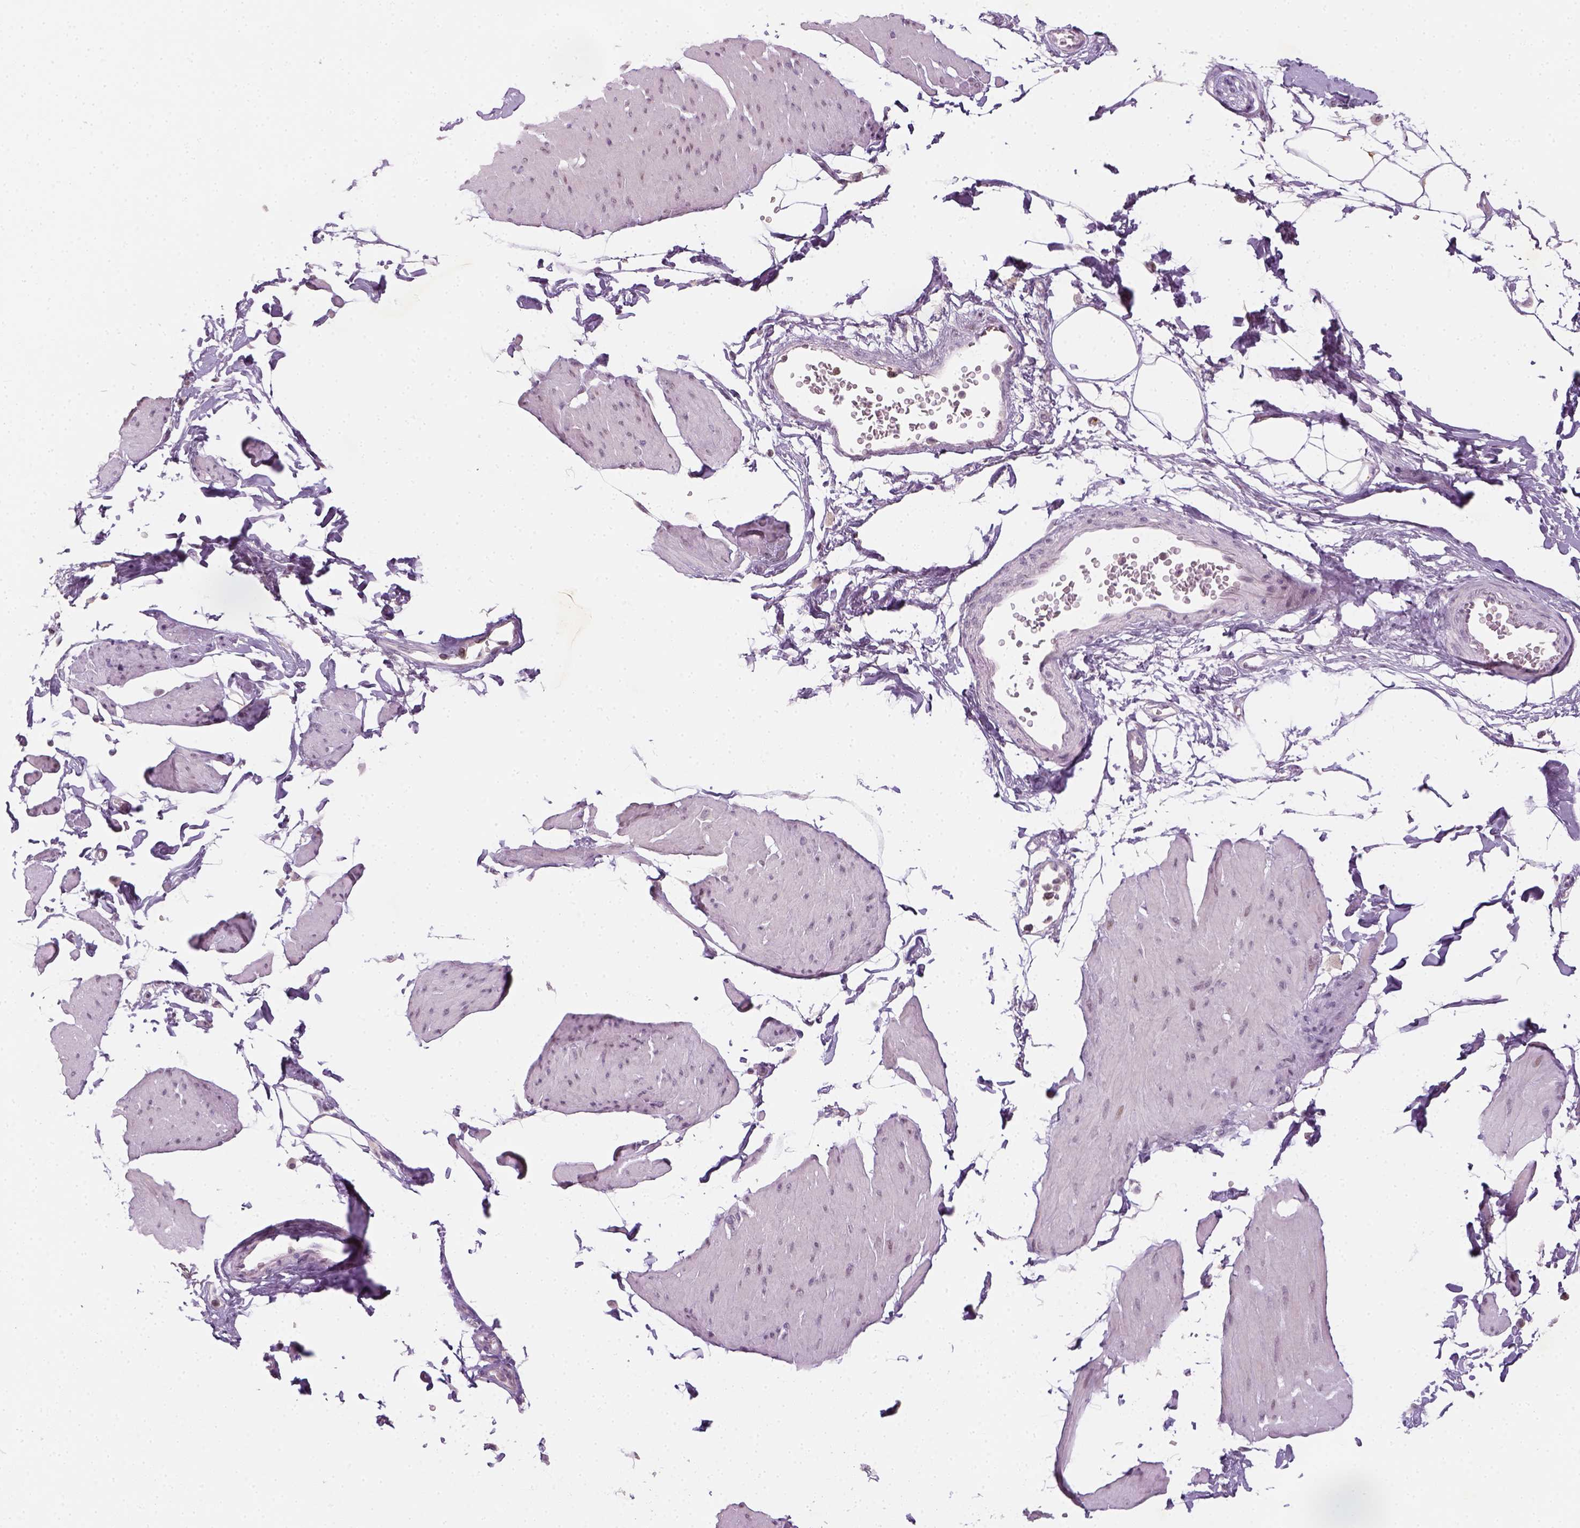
{"staining": {"intensity": "negative", "quantity": "none", "location": "none"}, "tissue": "smooth muscle", "cell_type": "Smooth muscle cells", "image_type": "normal", "snomed": [{"axis": "morphology", "description": "Normal tissue, NOS"}, {"axis": "topography", "description": "Adipose tissue"}, {"axis": "topography", "description": "Smooth muscle"}, {"axis": "topography", "description": "Peripheral nerve tissue"}], "caption": "The photomicrograph demonstrates no staining of smooth muscle cells in benign smooth muscle. (Stains: DAB (3,3'-diaminobenzidine) IHC with hematoxylin counter stain, Microscopy: brightfield microscopy at high magnification).", "gene": "MAGEB3", "patient": {"sex": "male", "age": 83}}